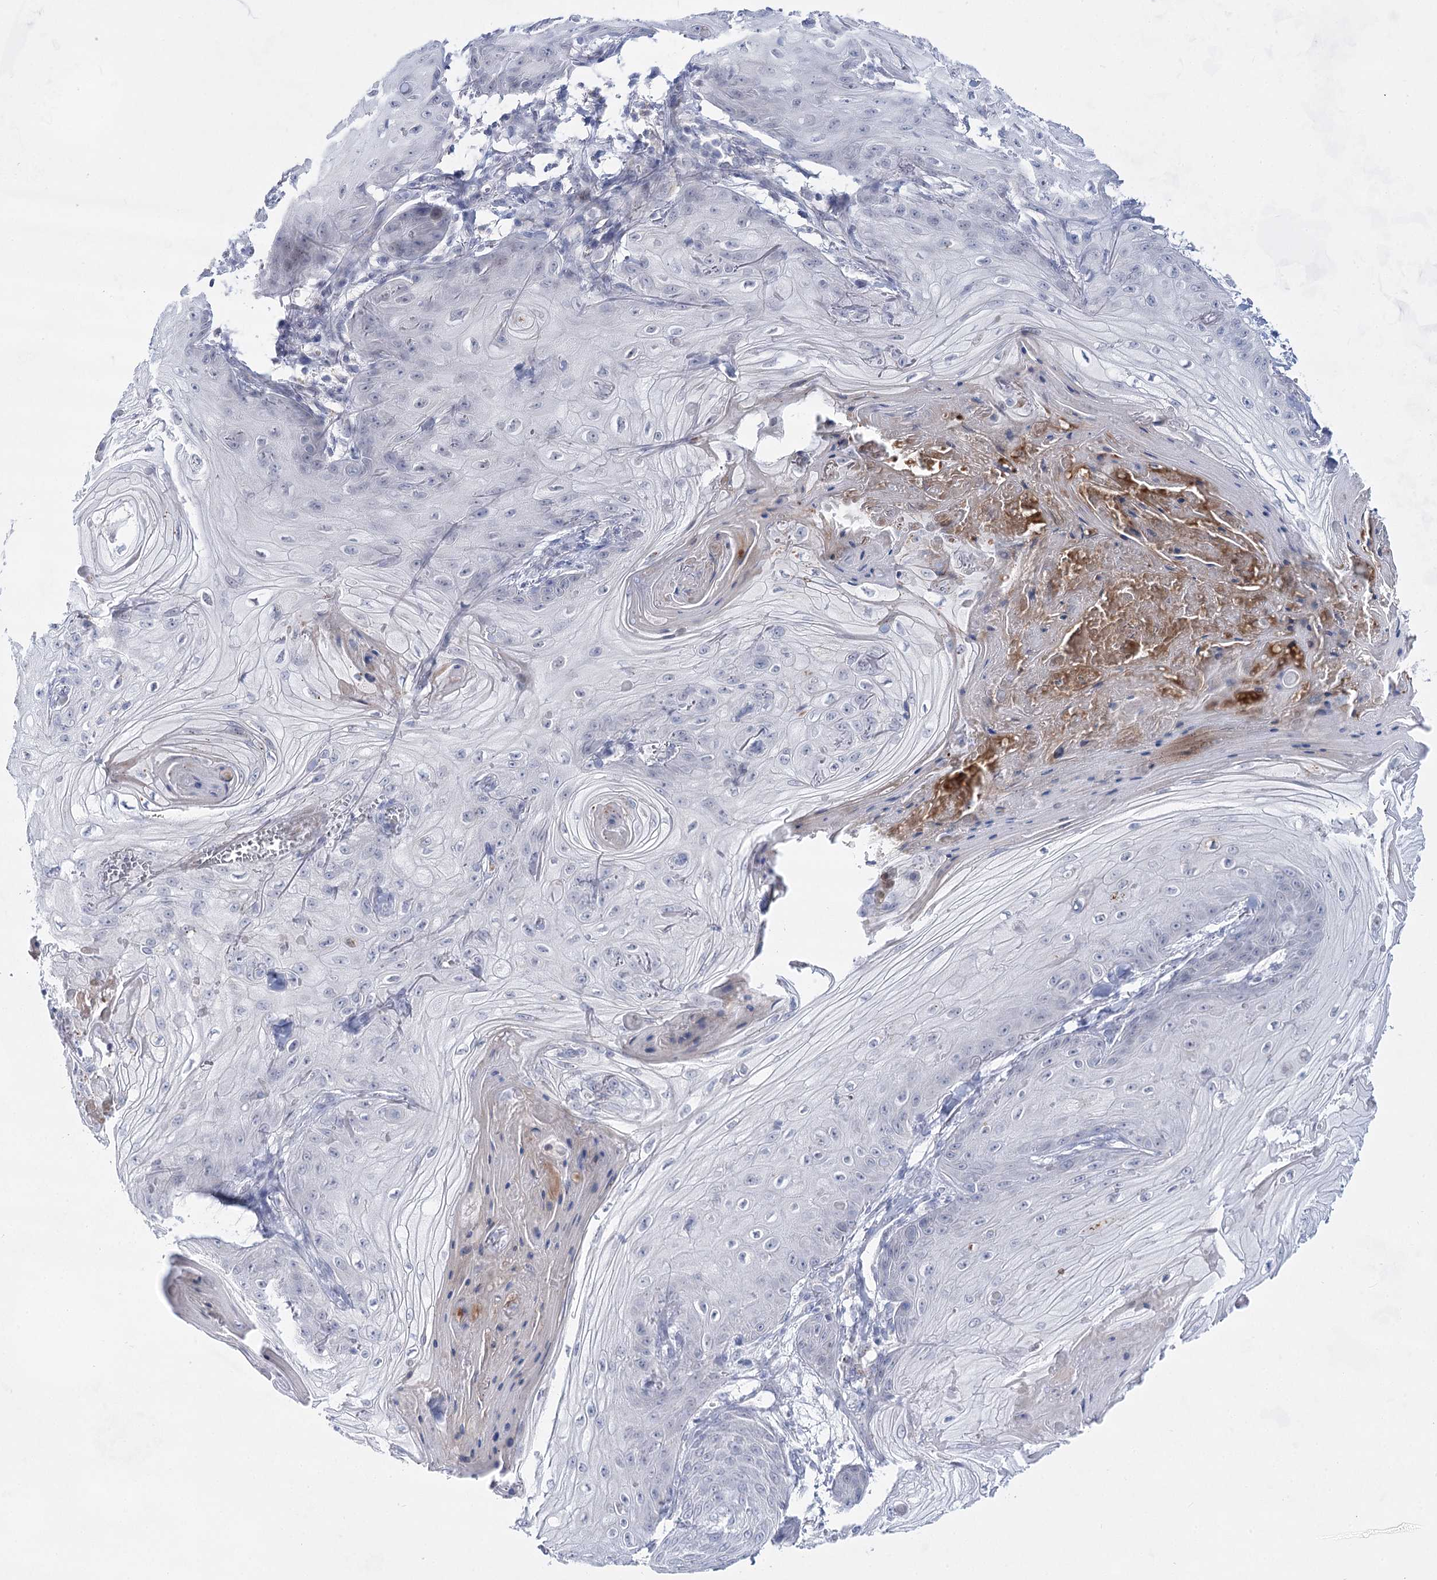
{"staining": {"intensity": "negative", "quantity": "none", "location": "none"}, "tissue": "skin cancer", "cell_type": "Tumor cells", "image_type": "cancer", "snomed": [{"axis": "morphology", "description": "Squamous cell carcinoma, NOS"}, {"axis": "topography", "description": "Skin"}], "caption": "High magnification brightfield microscopy of skin cancer stained with DAB (brown) and counterstained with hematoxylin (blue): tumor cells show no significant staining.", "gene": "BPHL", "patient": {"sex": "male", "age": 74}}